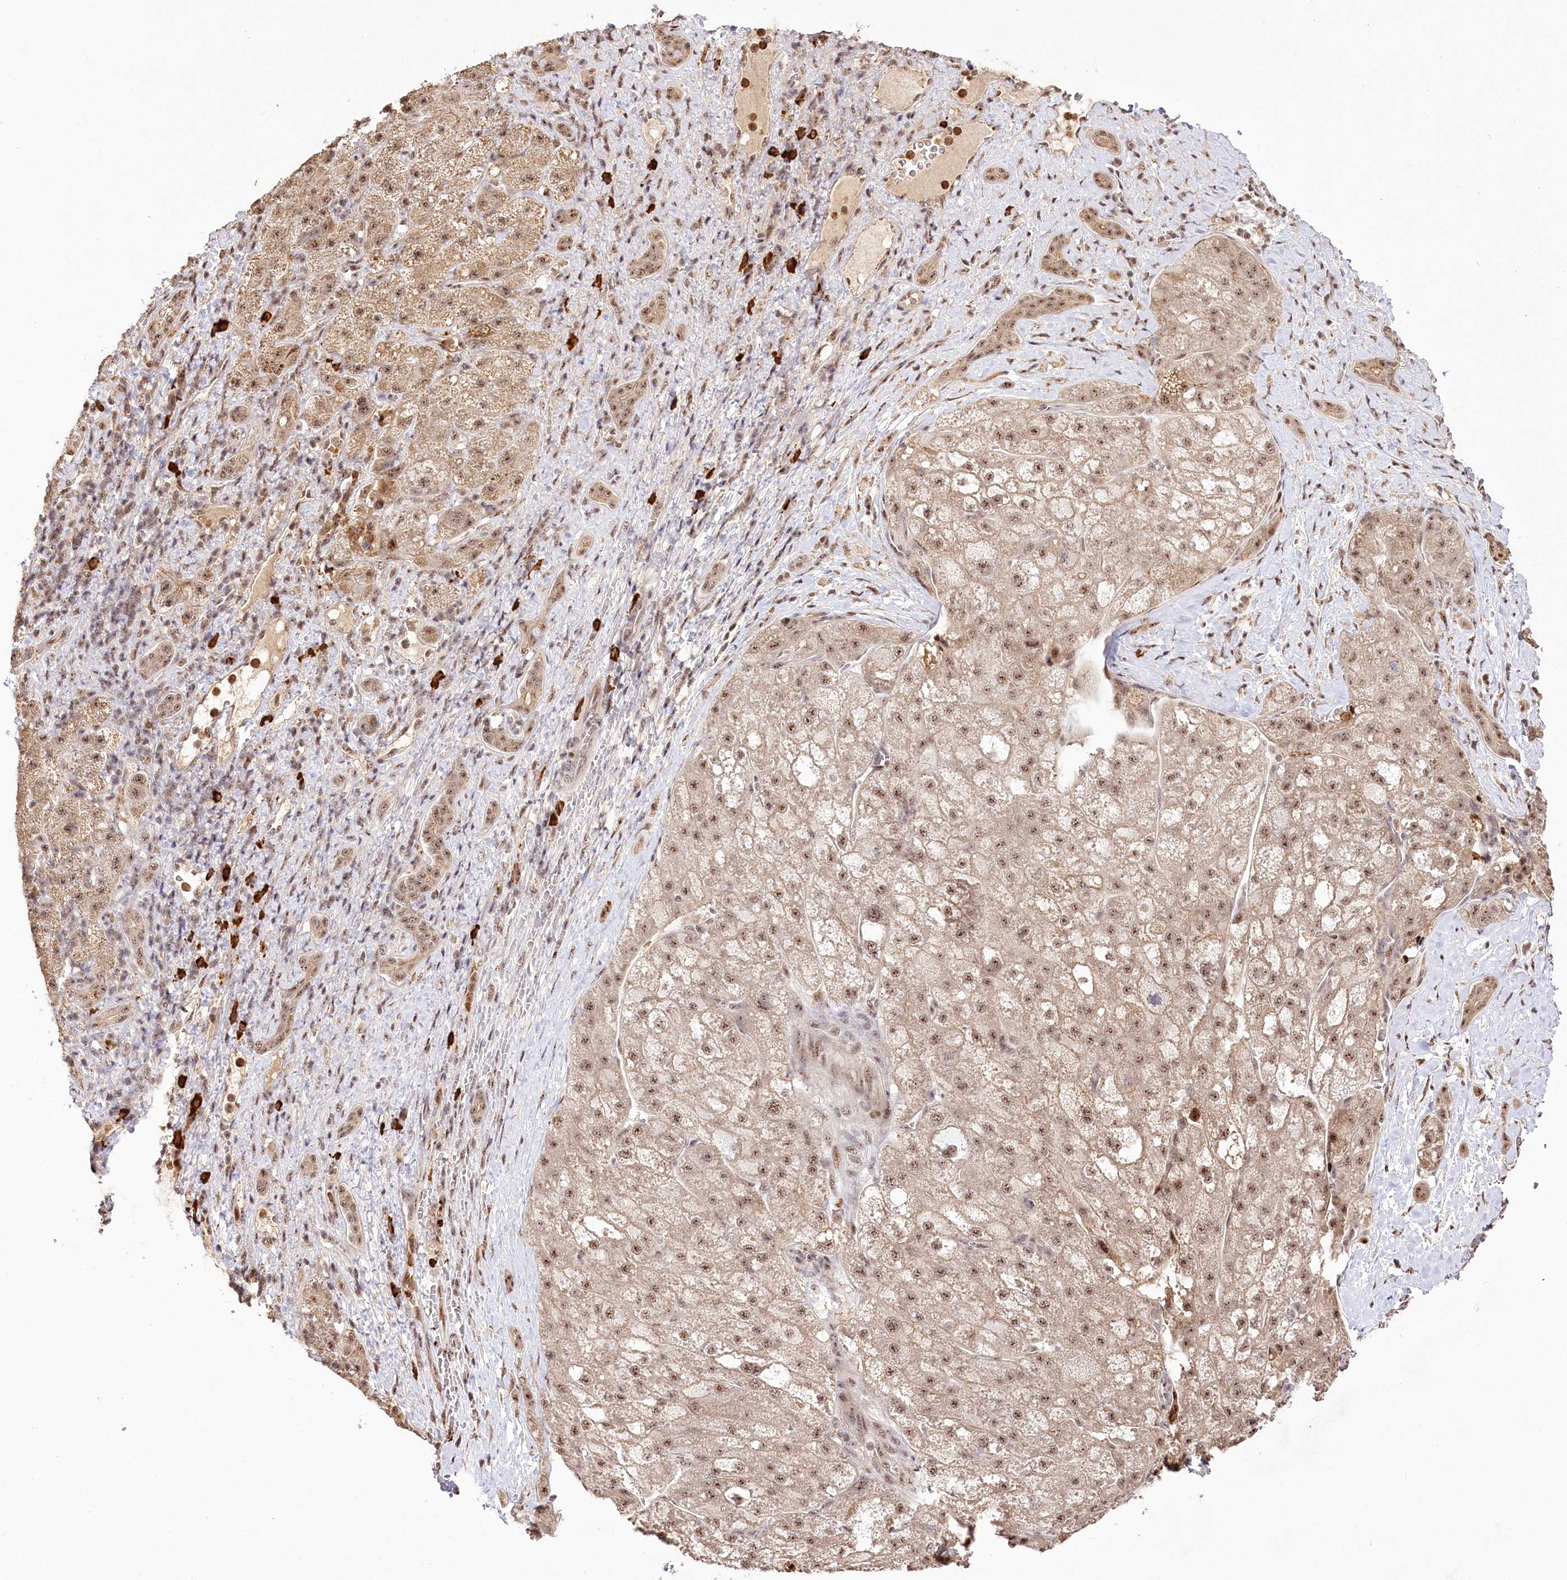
{"staining": {"intensity": "weak", "quantity": ">75%", "location": "cytoplasmic/membranous,nuclear"}, "tissue": "liver cancer", "cell_type": "Tumor cells", "image_type": "cancer", "snomed": [{"axis": "morphology", "description": "Normal tissue, NOS"}, {"axis": "morphology", "description": "Carcinoma, Hepatocellular, NOS"}, {"axis": "topography", "description": "Liver"}], "caption": "The immunohistochemical stain shows weak cytoplasmic/membranous and nuclear staining in tumor cells of liver hepatocellular carcinoma tissue.", "gene": "PYROXD1", "patient": {"sex": "male", "age": 57}}